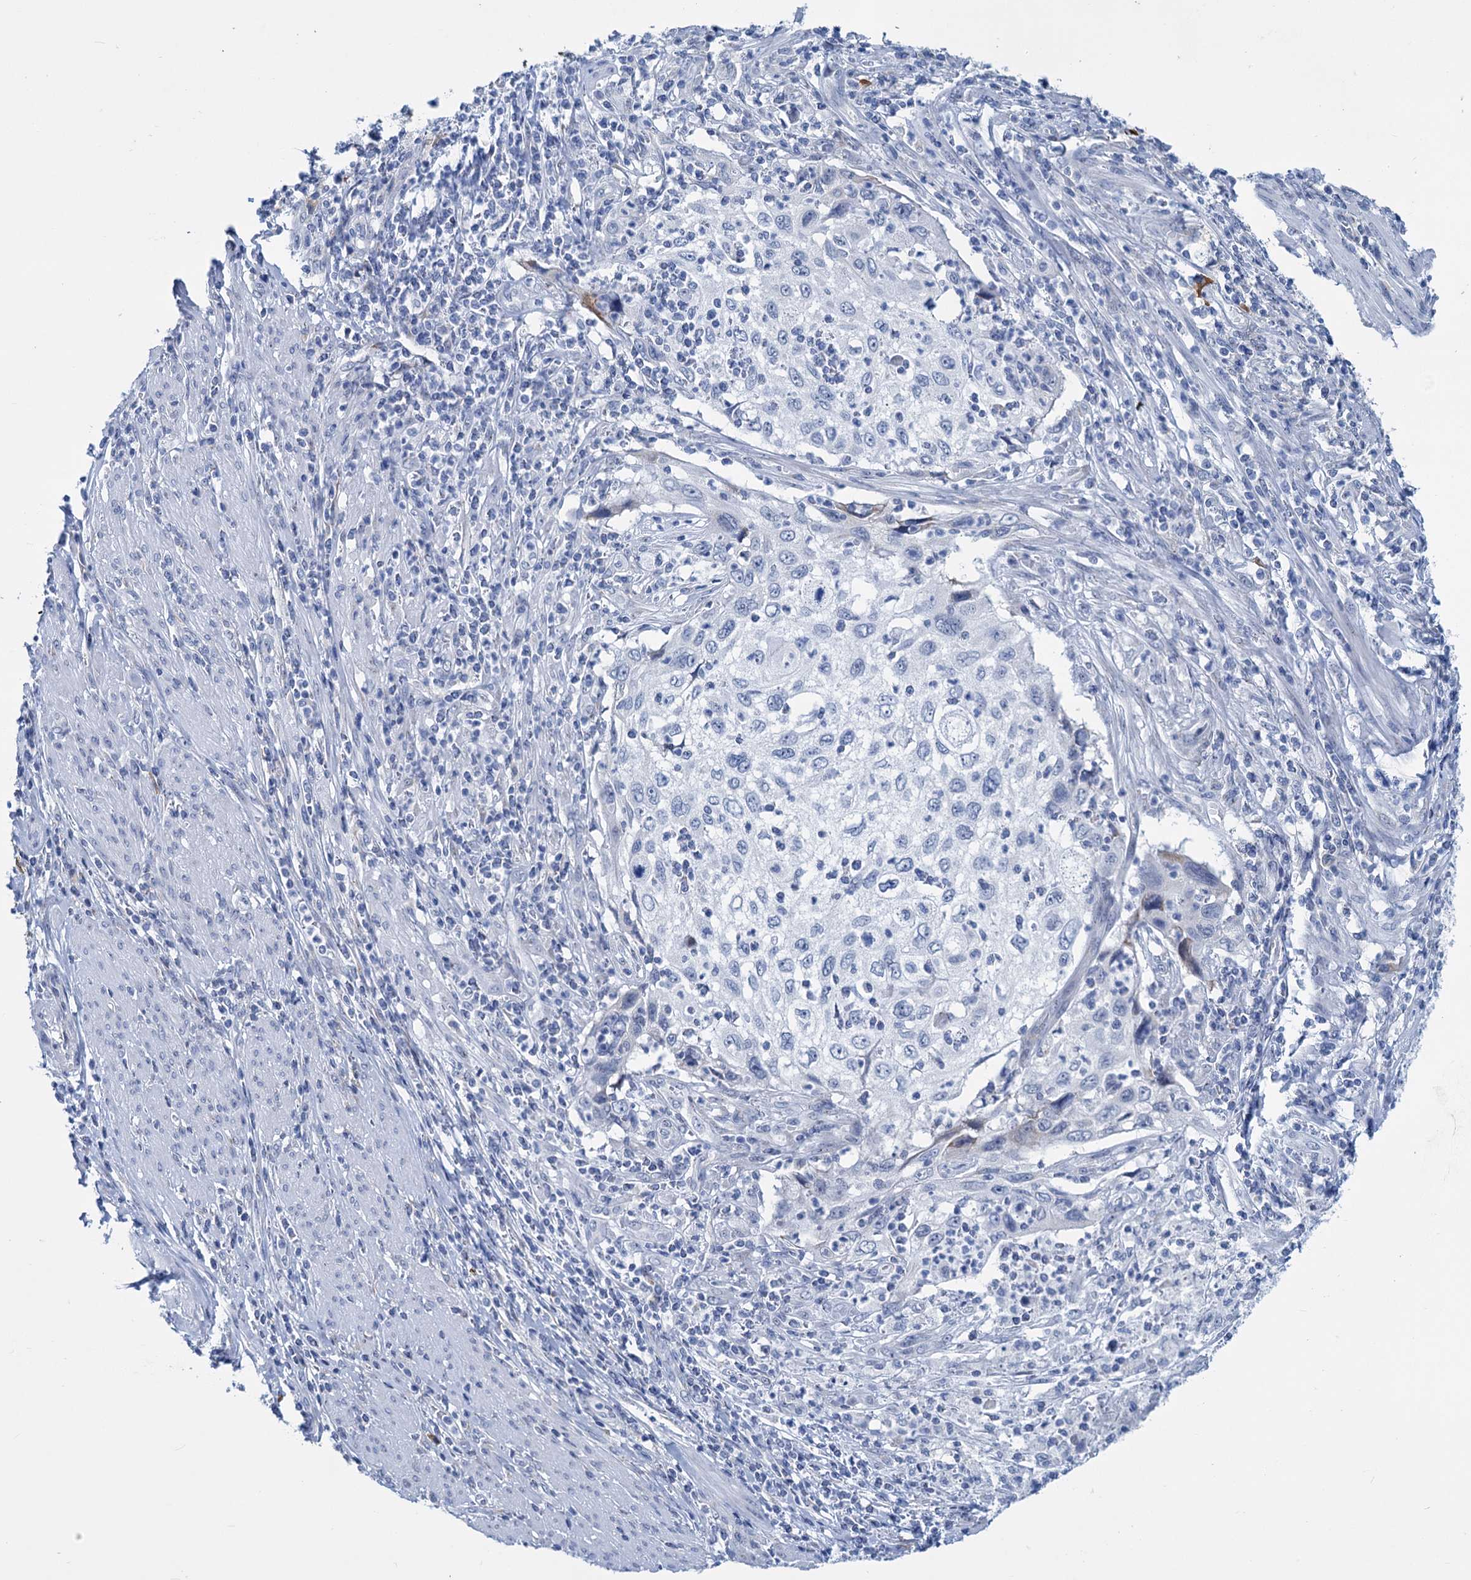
{"staining": {"intensity": "negative", "quantity": "none", "location": "none"}, "tissue": "cervical cancer", "cell_type": "Tumor cells", "image_type": "cancer", "snomed": [{"axis": "morphology", "description": "Squamous cell carcinoma, NOS"}, {"axis": "topography", "description": "Cervix"}], "caption": "This is an IHC micrograph of human squamous cell carcinoma (cervical). There is no expression in tumor cells.", "gene": "NEU3", "patient": {"sex": "female", "age": 70}}